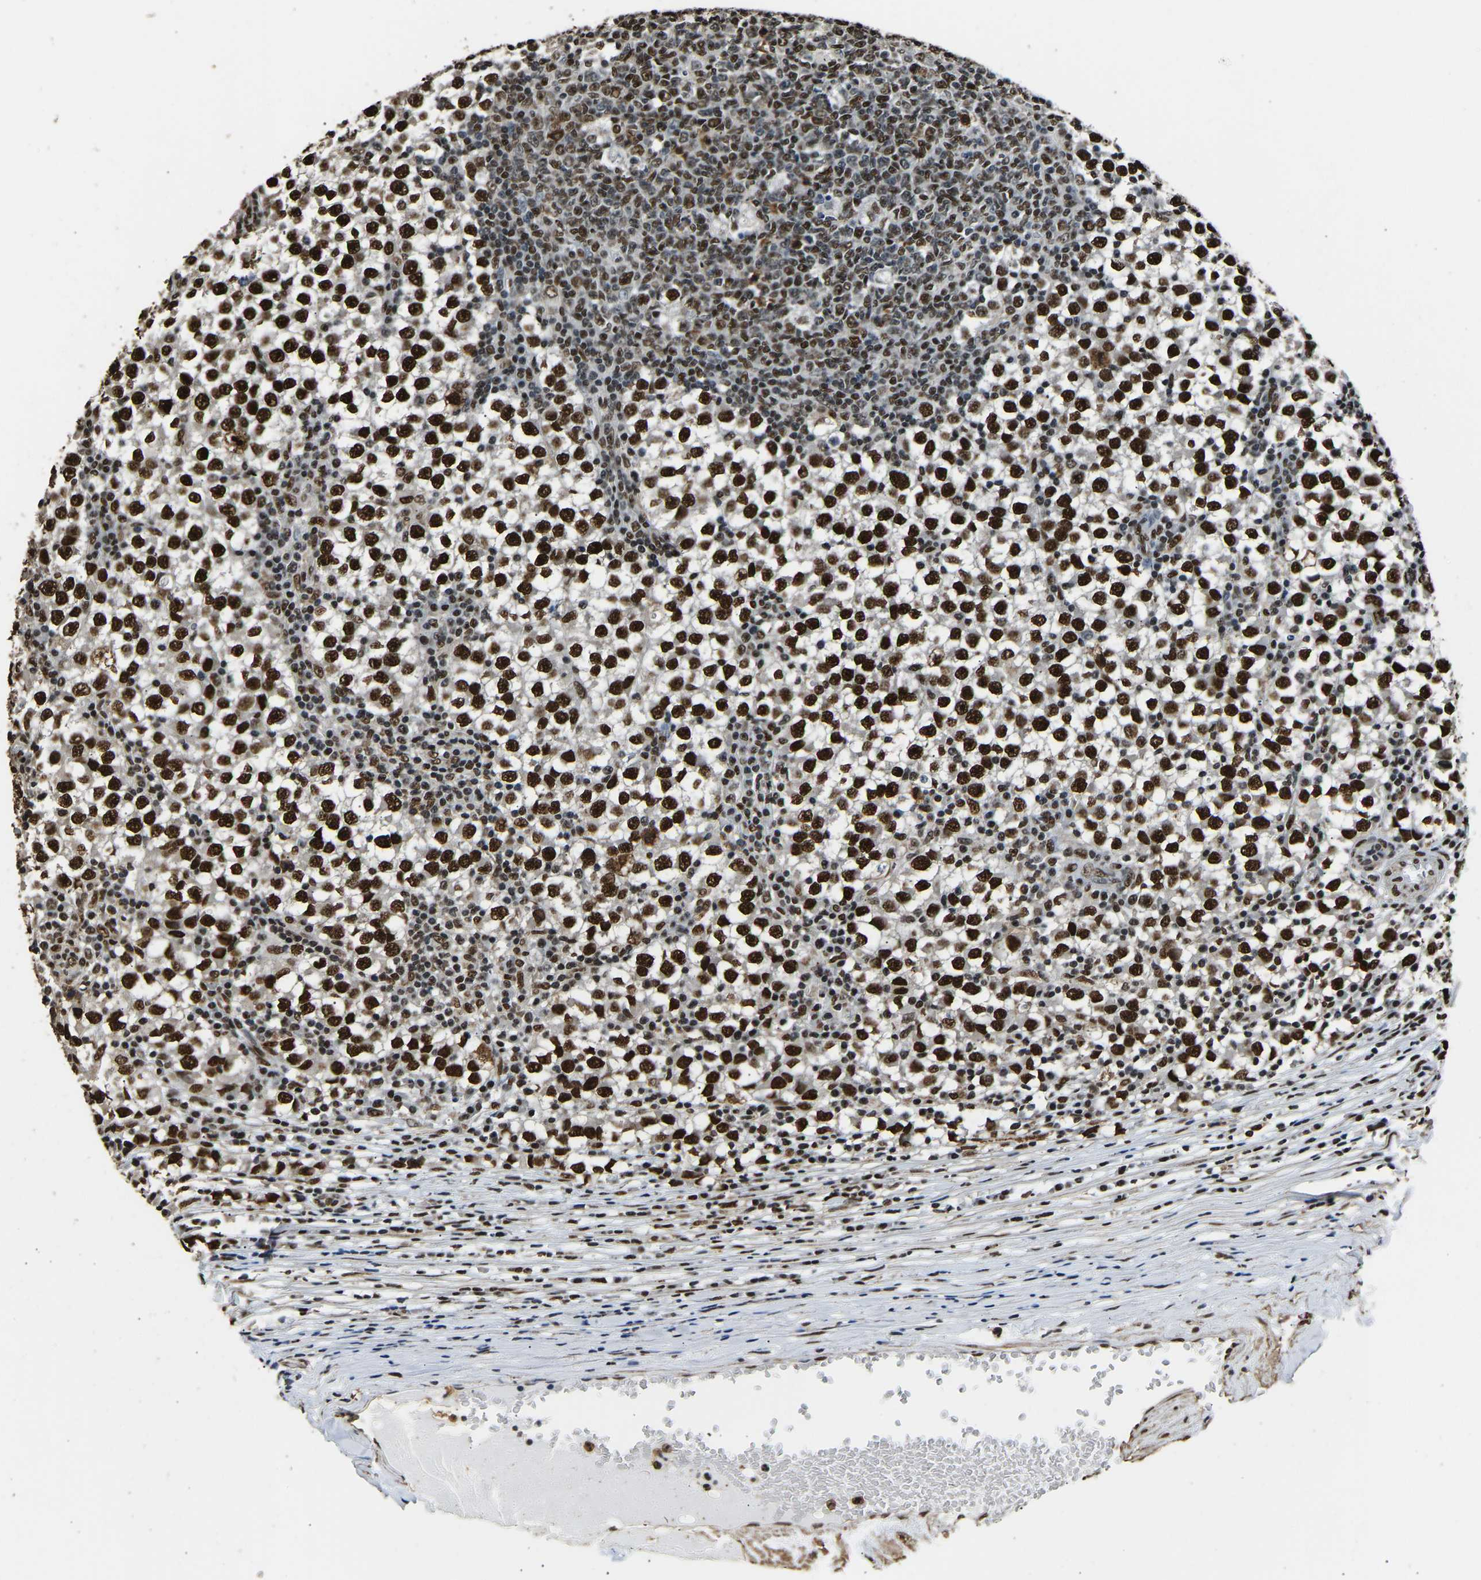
{"staining": {"intensity": "strong", "quantity": ">75%", "location": "nuclear"}, "tissue": "testis cancer", "cell_type": "Tumor cells", "image_type": "cancer", "snomed": [{"axis": "morphology", "description": "Seminoma, NOS"}, {"axis": "topography", "description": "Testis"}], "caption": "Immunohistochemical staining of testis seminoma exhibits high levels of strong nuclear protein expression in approximately >75% of tumor cells.", "gene": "SAFB", "patient": {"sex": "male", "age": 65}}